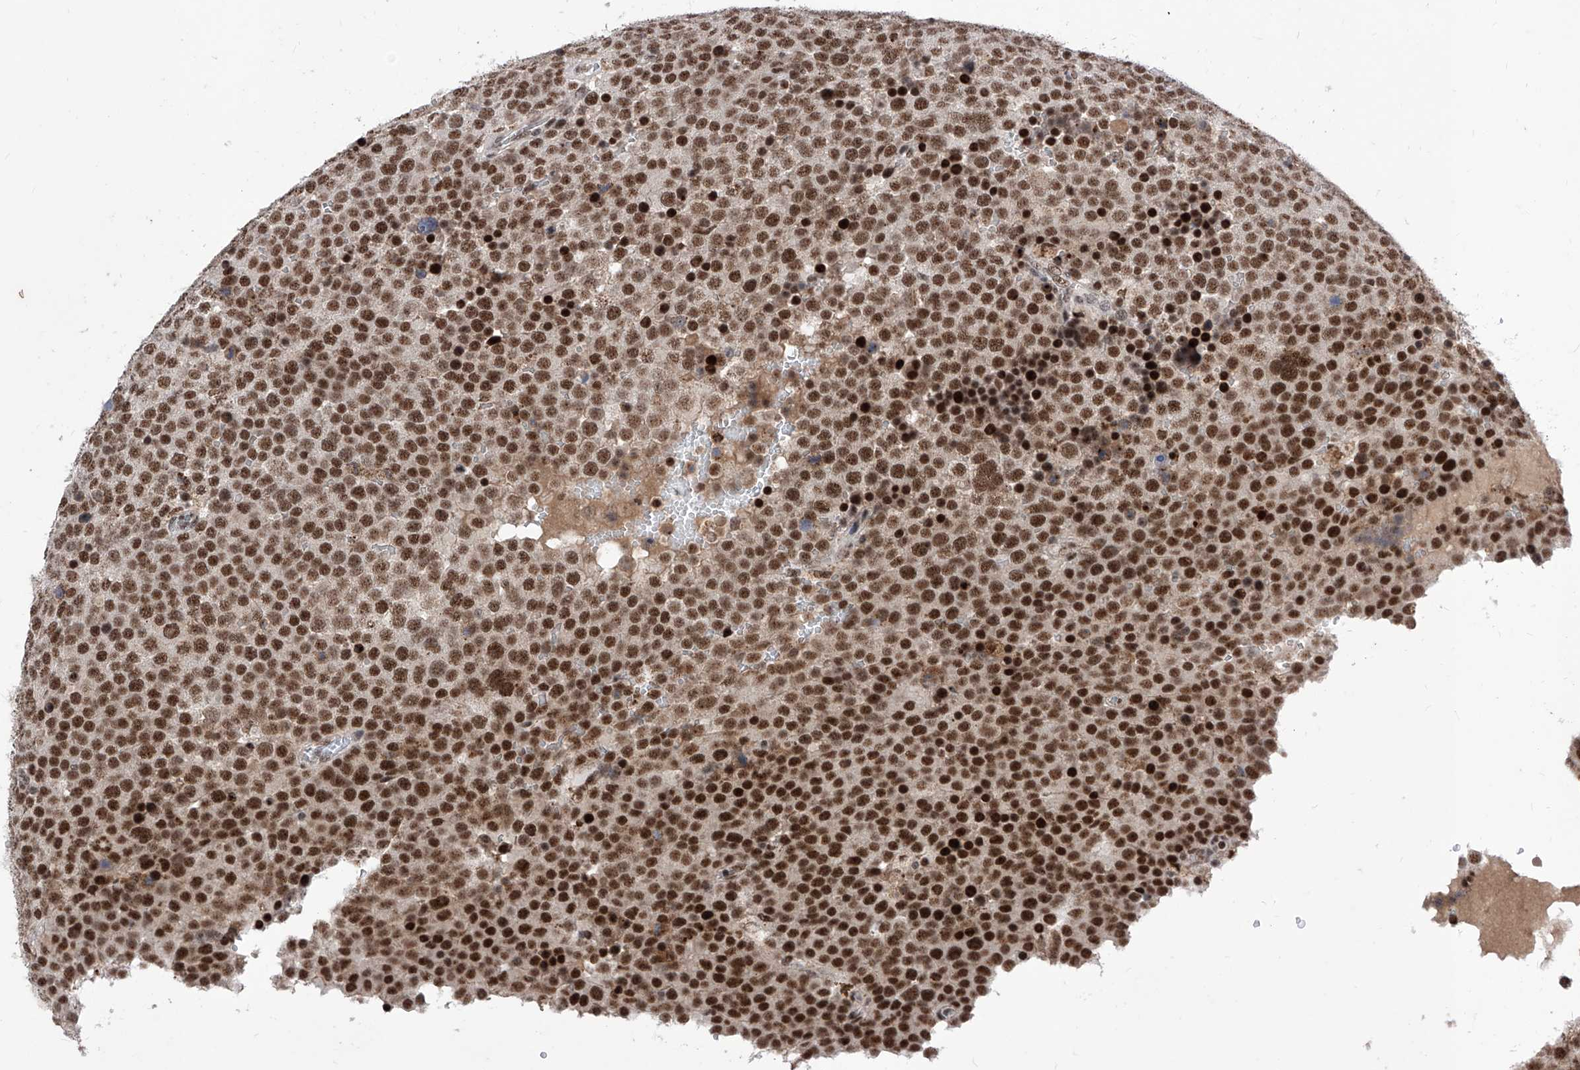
{"staining": {"intensity": "strong", "quantity": ">75%", "location": "nuclear"}, "tissue": "testis cancer", "cell_type": "Tumor cells", "image_type": "cancer", "snomed": [{"axis": "morphology", "description": "Seminoma, NOS"}, {"axis": "topography", "description": "Testis"}], "caption": "Strong nuclear positivity for a protein is present in approximately >75% of tumor cells of testis cancer (seminoma) using immunohistochemistry.", "gene": "PHF5A", "patient": {"sex": "male", "age": 71}}